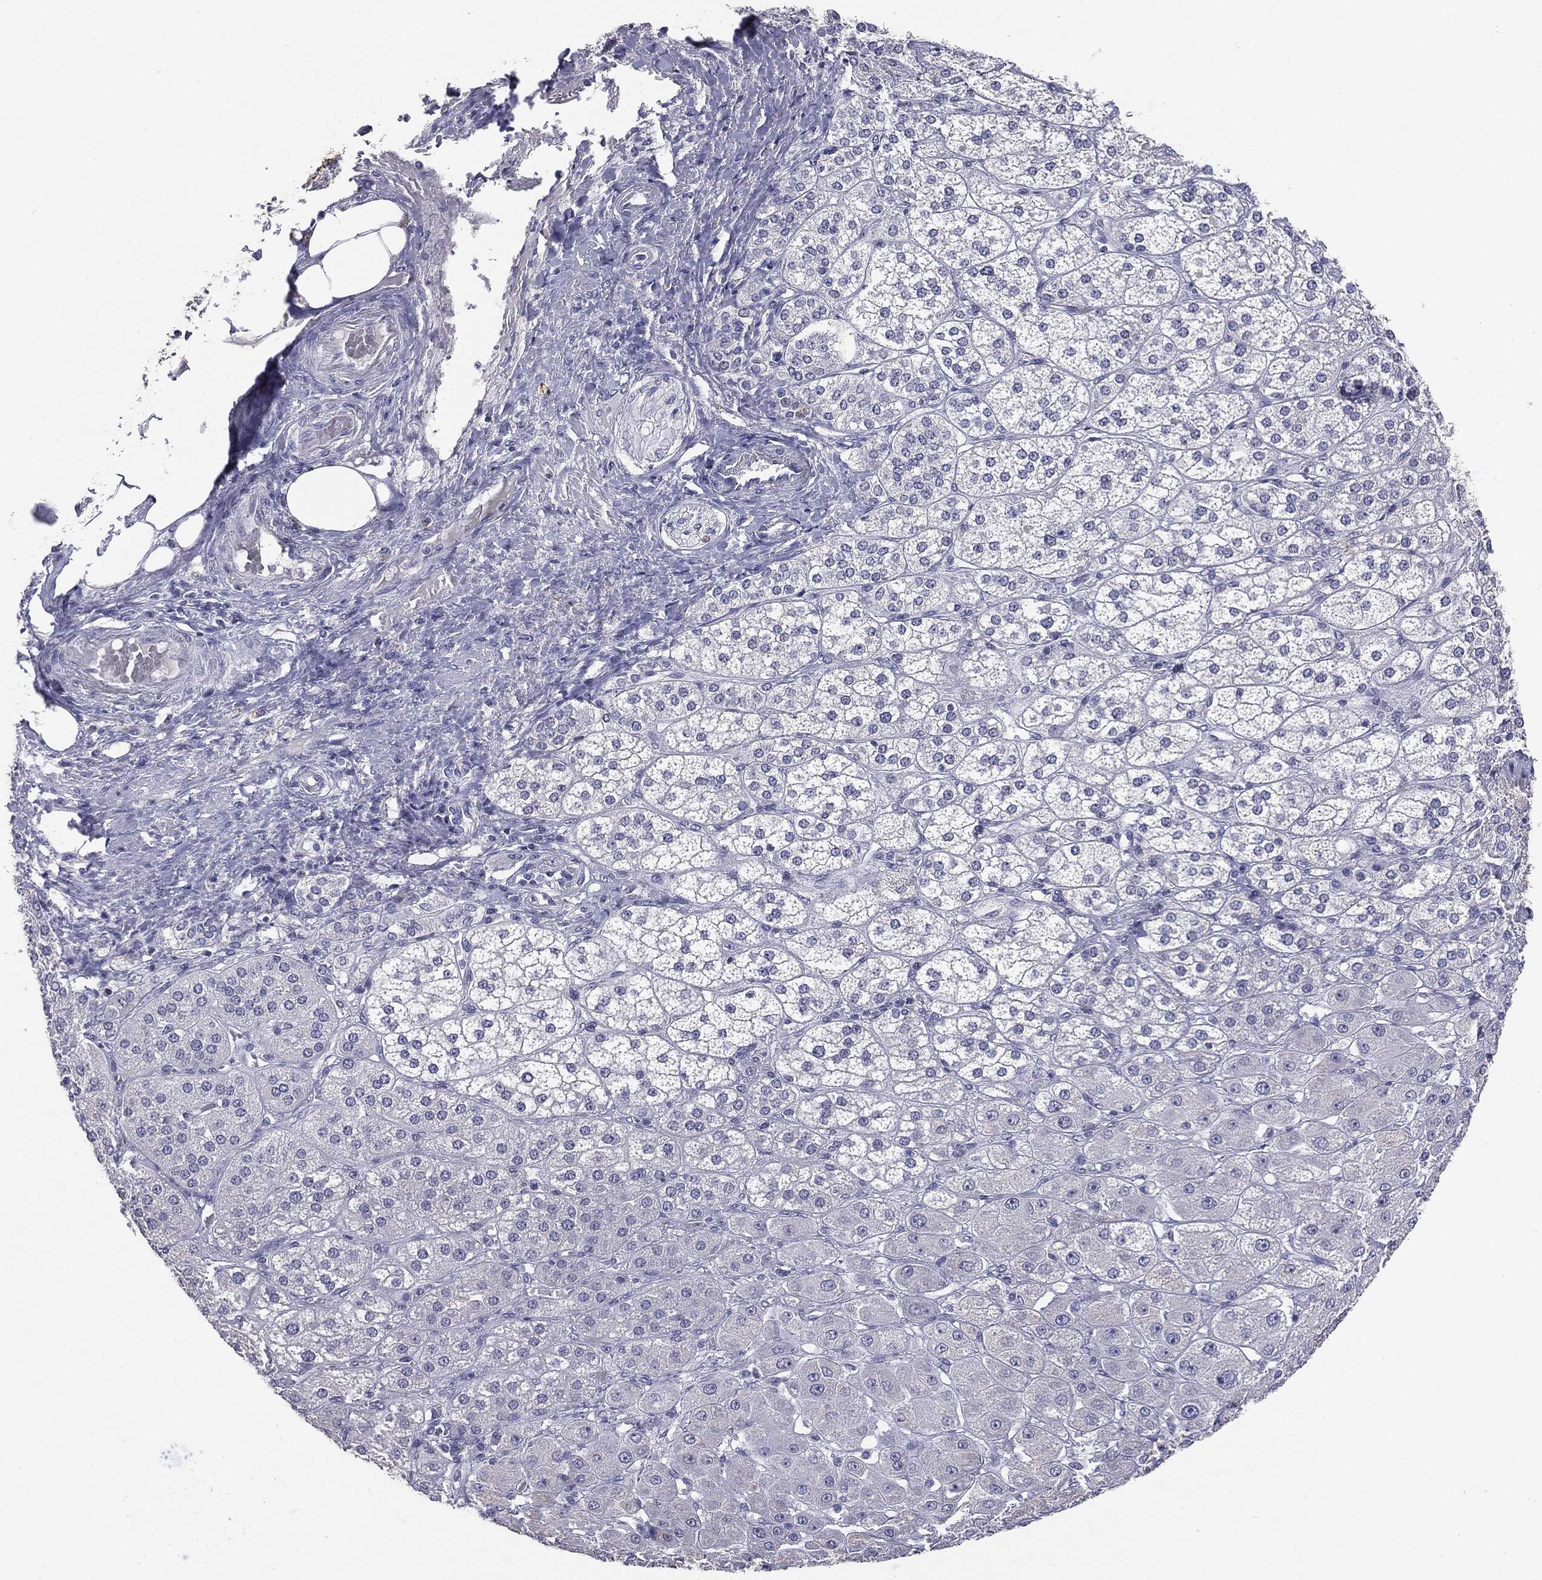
{"staining": {"intensity": "negative", "quantity": "none", "location": "none"}, "tissue": "adrenal gland", "cell_type": "Glandular cells", "image_type": "normal", "snomed": [{"axis": "morphology", "description": "Normal tissue, NOS"}, {"axis": "topography", "description": "Adrenal gland"}], "caption": "A histopathology image of adrenal gland stained for a protein demonstrates no brown staining in glandular cells.", "gene": "SERPINB4", "patient": {"sex": "male", "age": 70}}